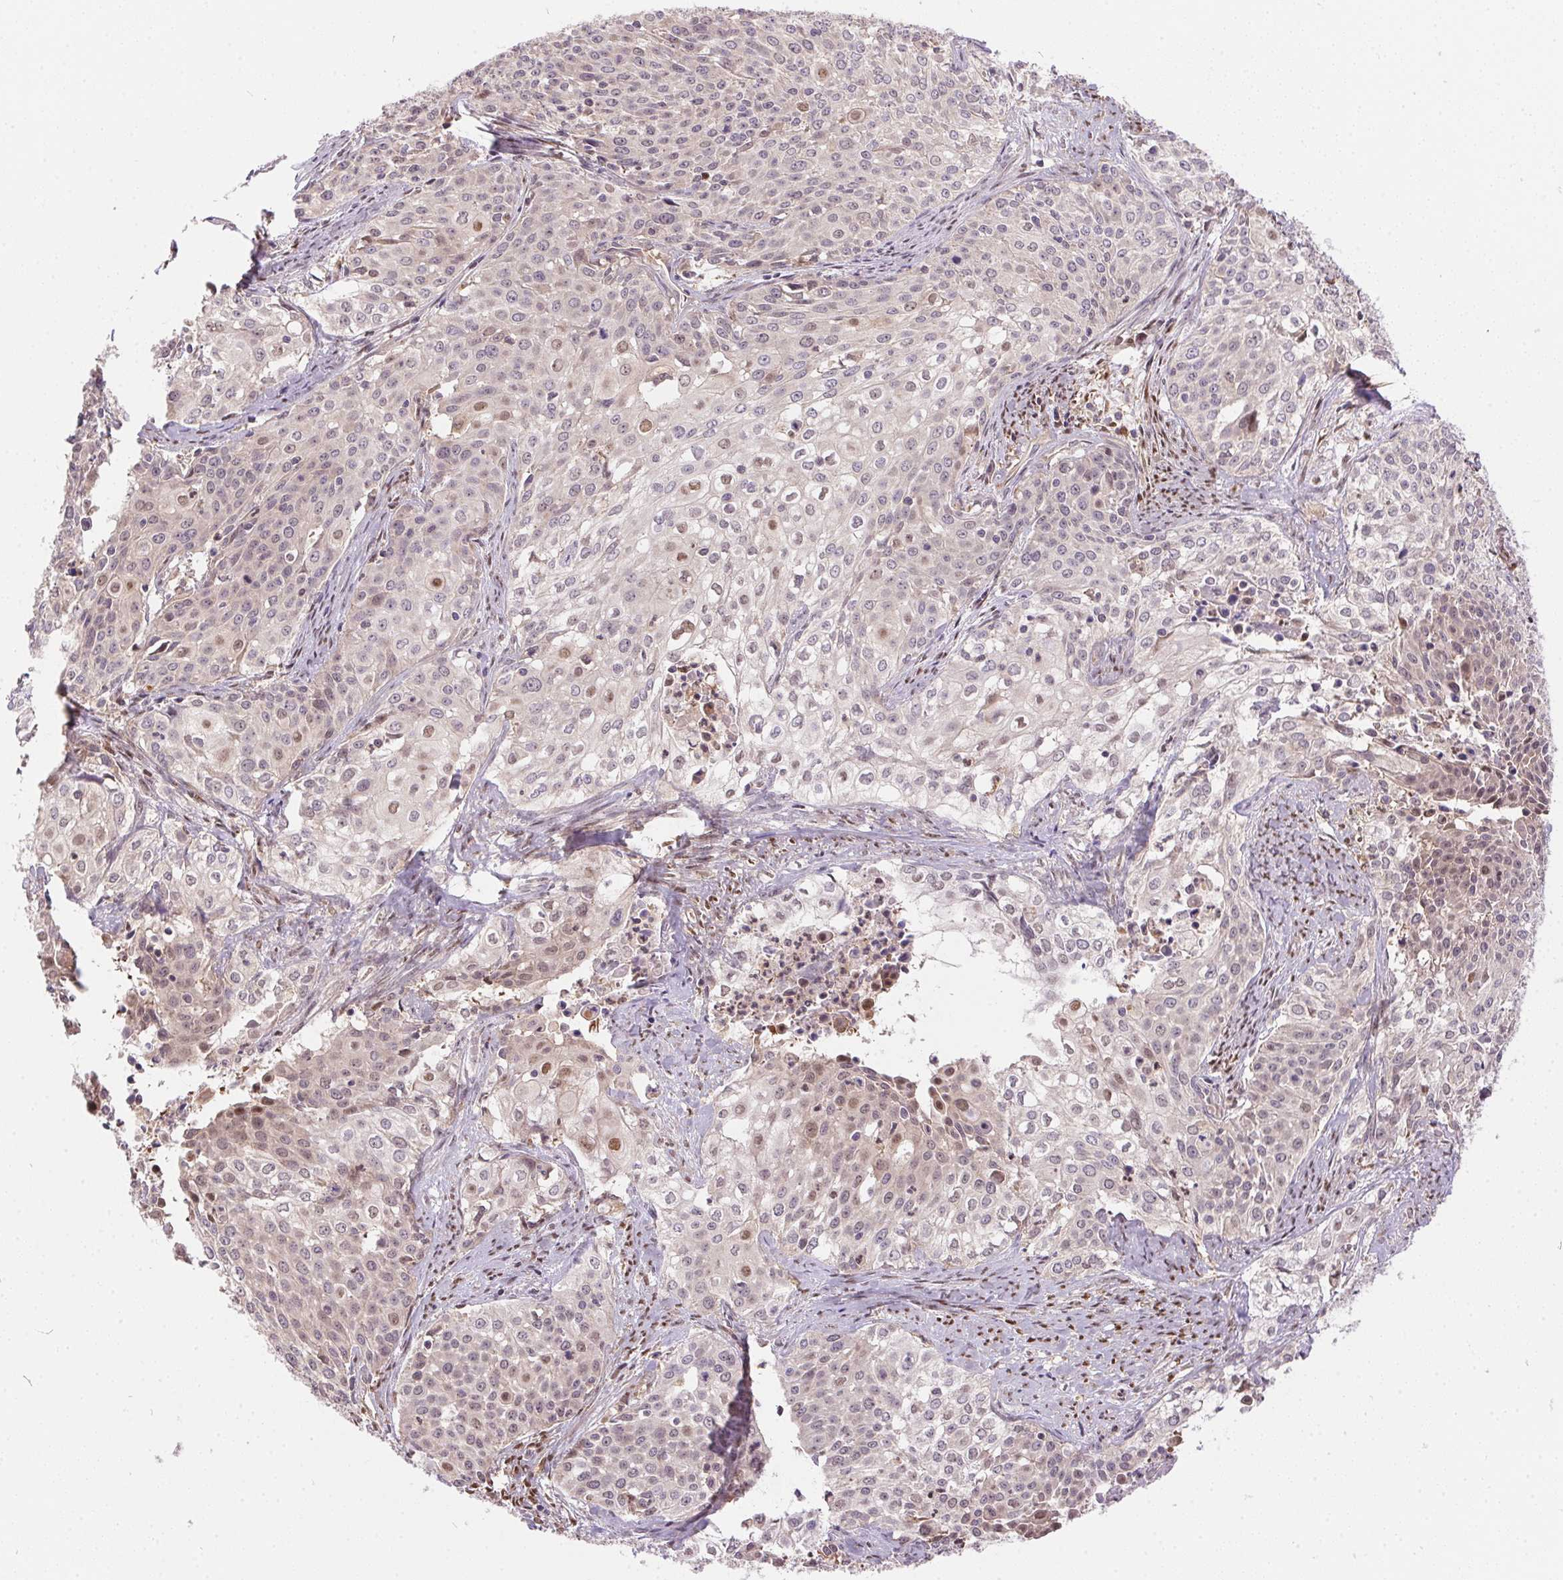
{"staining": {"intensity": "weak", "quantity": "<25%", "location": "nuclear"}, "tissue": "cervical cancer", "cell_type": "Tumor cells", "image_type": "cancer", "snomed": [{"axis": "morphology", "description": "Squamous cell carcinoma, NOS"}, {"axis": "topography", "description": "Cervix"}], "caption": "High power microscopy image of an immunohistochemistry micrograph of cervical squamous cell carcinoma, revealing no significant positivity in tumor cells.", "gene": "NUDT16", "patient": {"sex": "female", "age": 39}}